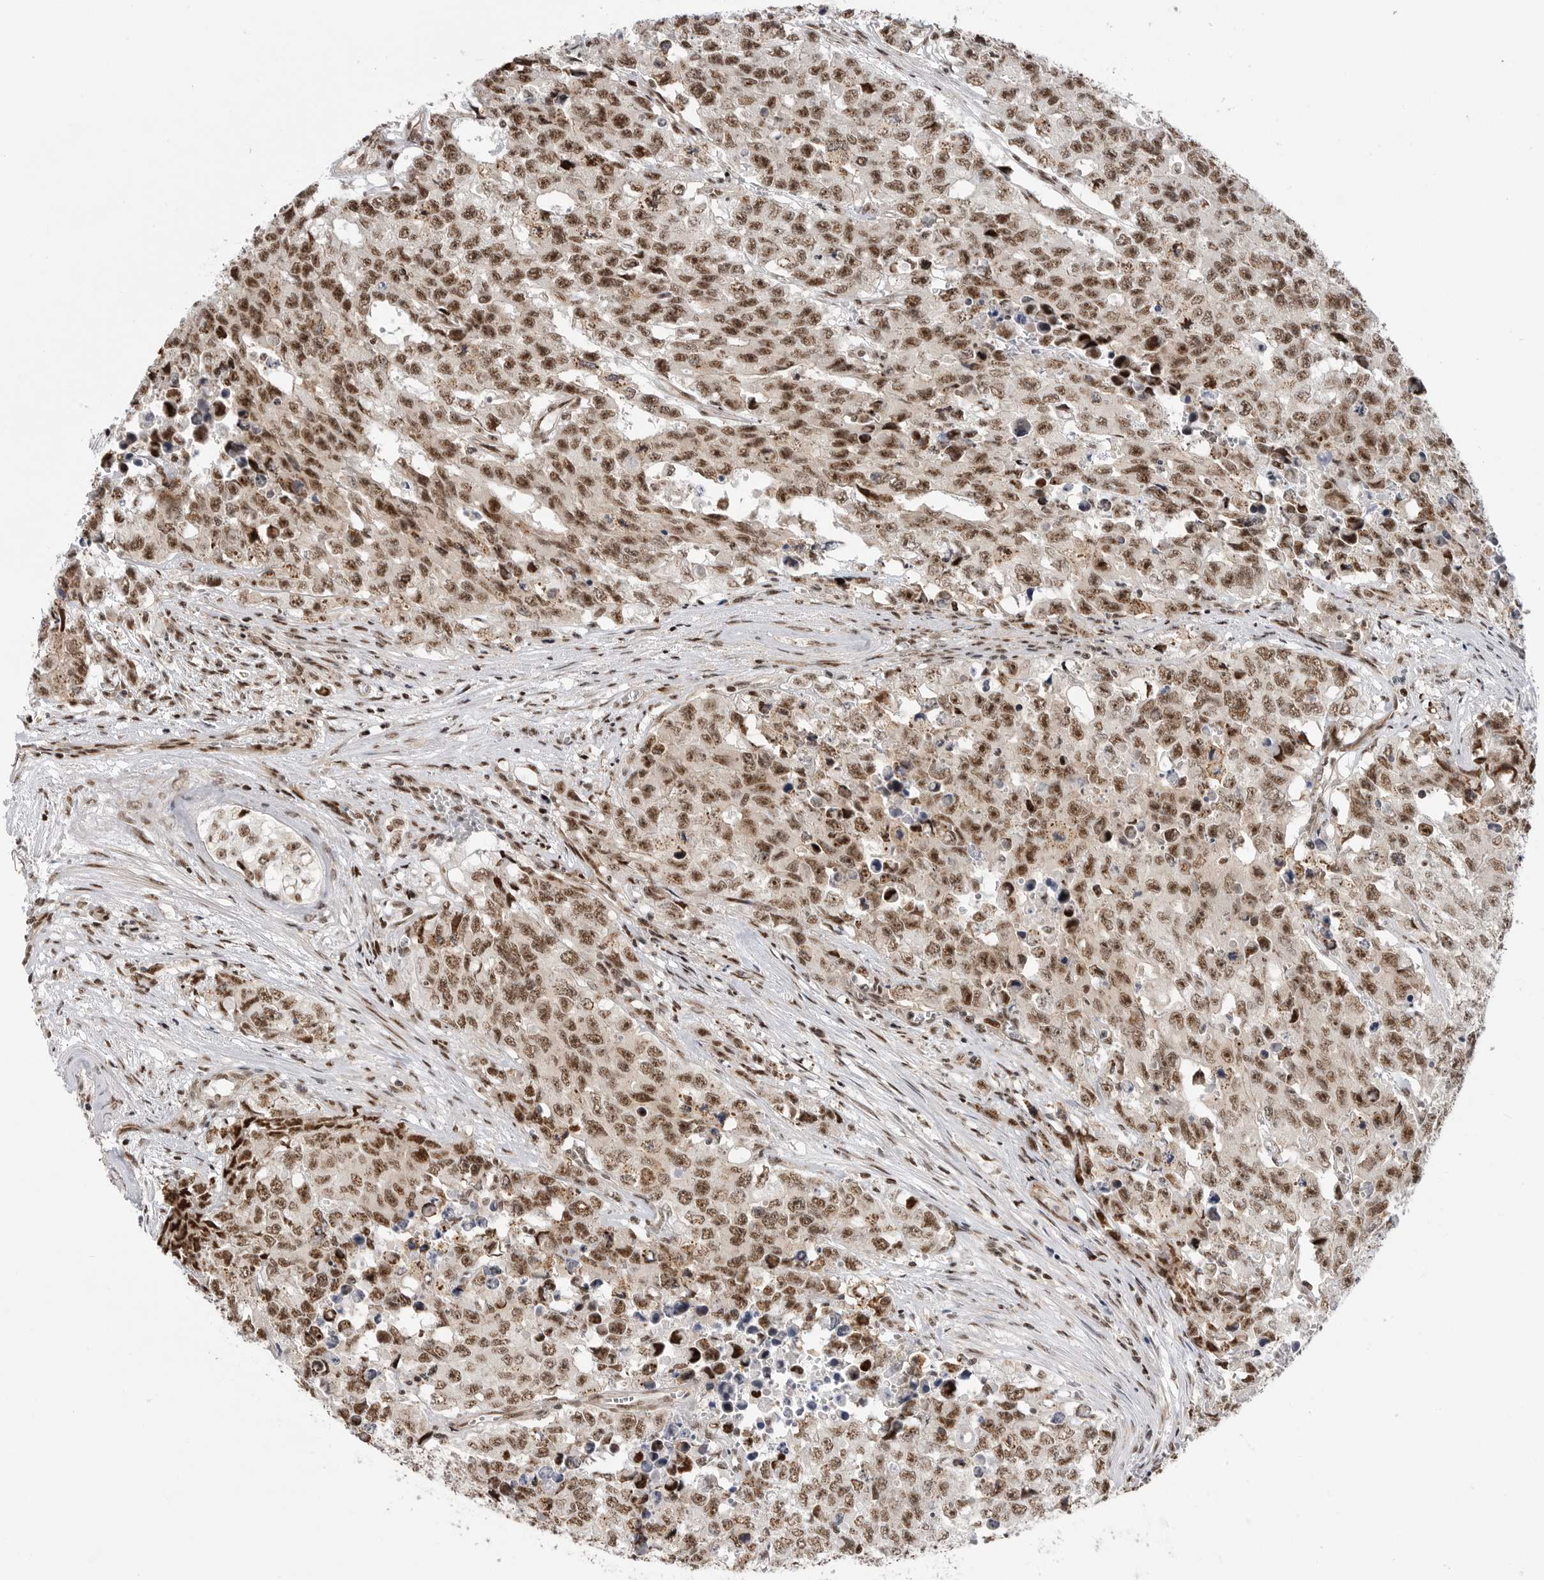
{"staining": {"intensity": "moderate", "quantity": ">75%", "location": "nuclear"}, "tissue": "testis cancer", "cell_type": "Tumor cells", "image_type": "cancer", "snomed": [{"axis": "morphology", "description": "Carcinoma, Embryonal, NOS"}, {"axis": "topography", "description": "Testis"}], "caption": "The histopathology image shows a brown stain indicating the presence of a protein in the nuclear of tumor cells in embryonal carcinoma (testis).", "gene": "GPATCH2", "patient": {"sex": "male", "age": 28}}